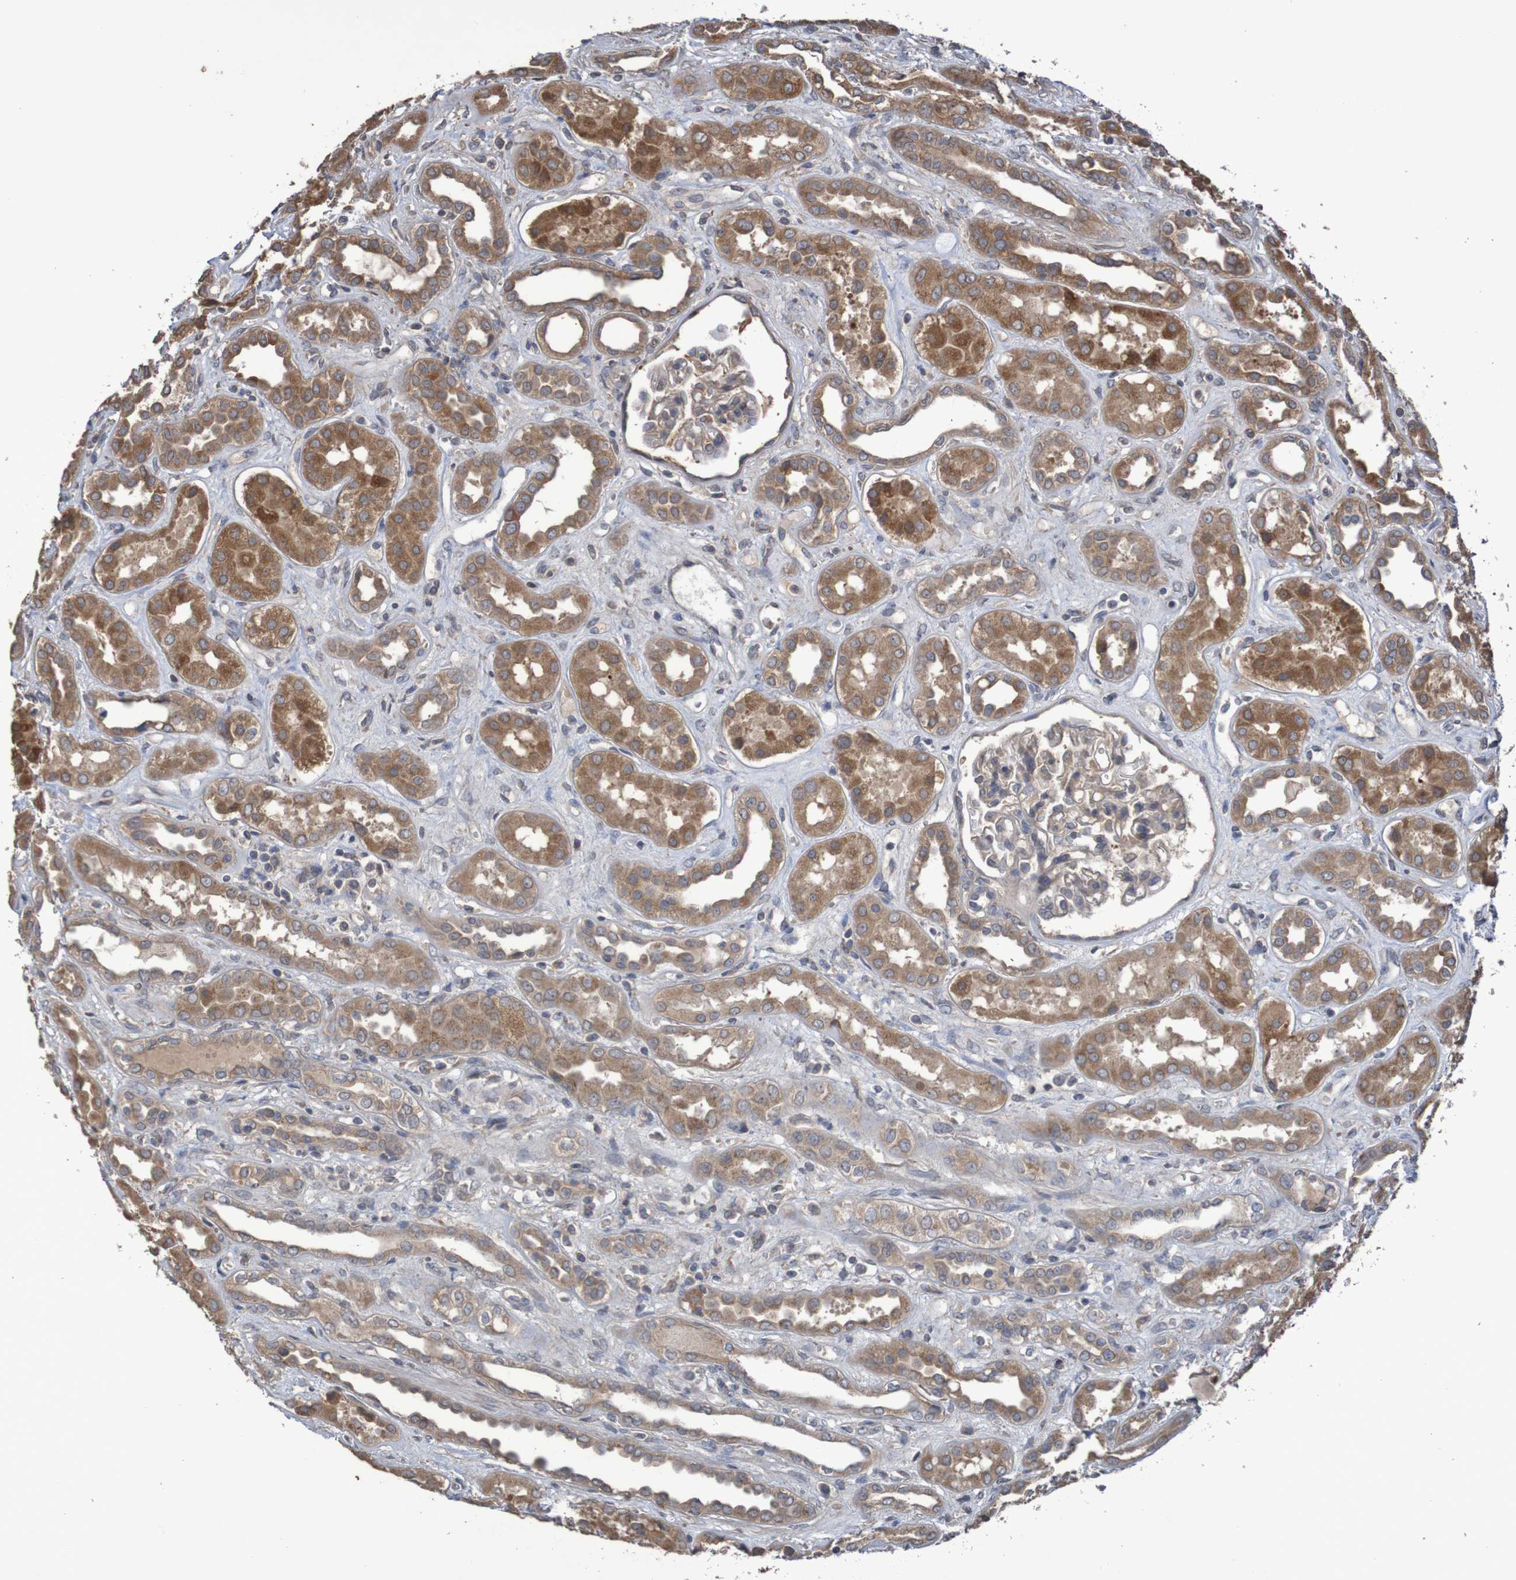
{"staining": {"intensity": "weak", "quantity": "25%-75%", "location": "cytoplasmic/membranous"}, "tissue": "kidney", "cell_type": "Cells in glomeruli", "image_type": "normal", "snomed": [{"axis": "morphology", "description": "Normal tissue, NOS"}, {"axis": "topography", "description": "Kidney"}], "caption": "Unremarkable kidney reveals weak cytoplasmic/membranous positivity in approximately 25%-75% of cells in glomeruli.", "gene": "PHYH", "patient": {"sex": "male", "age": 59}}